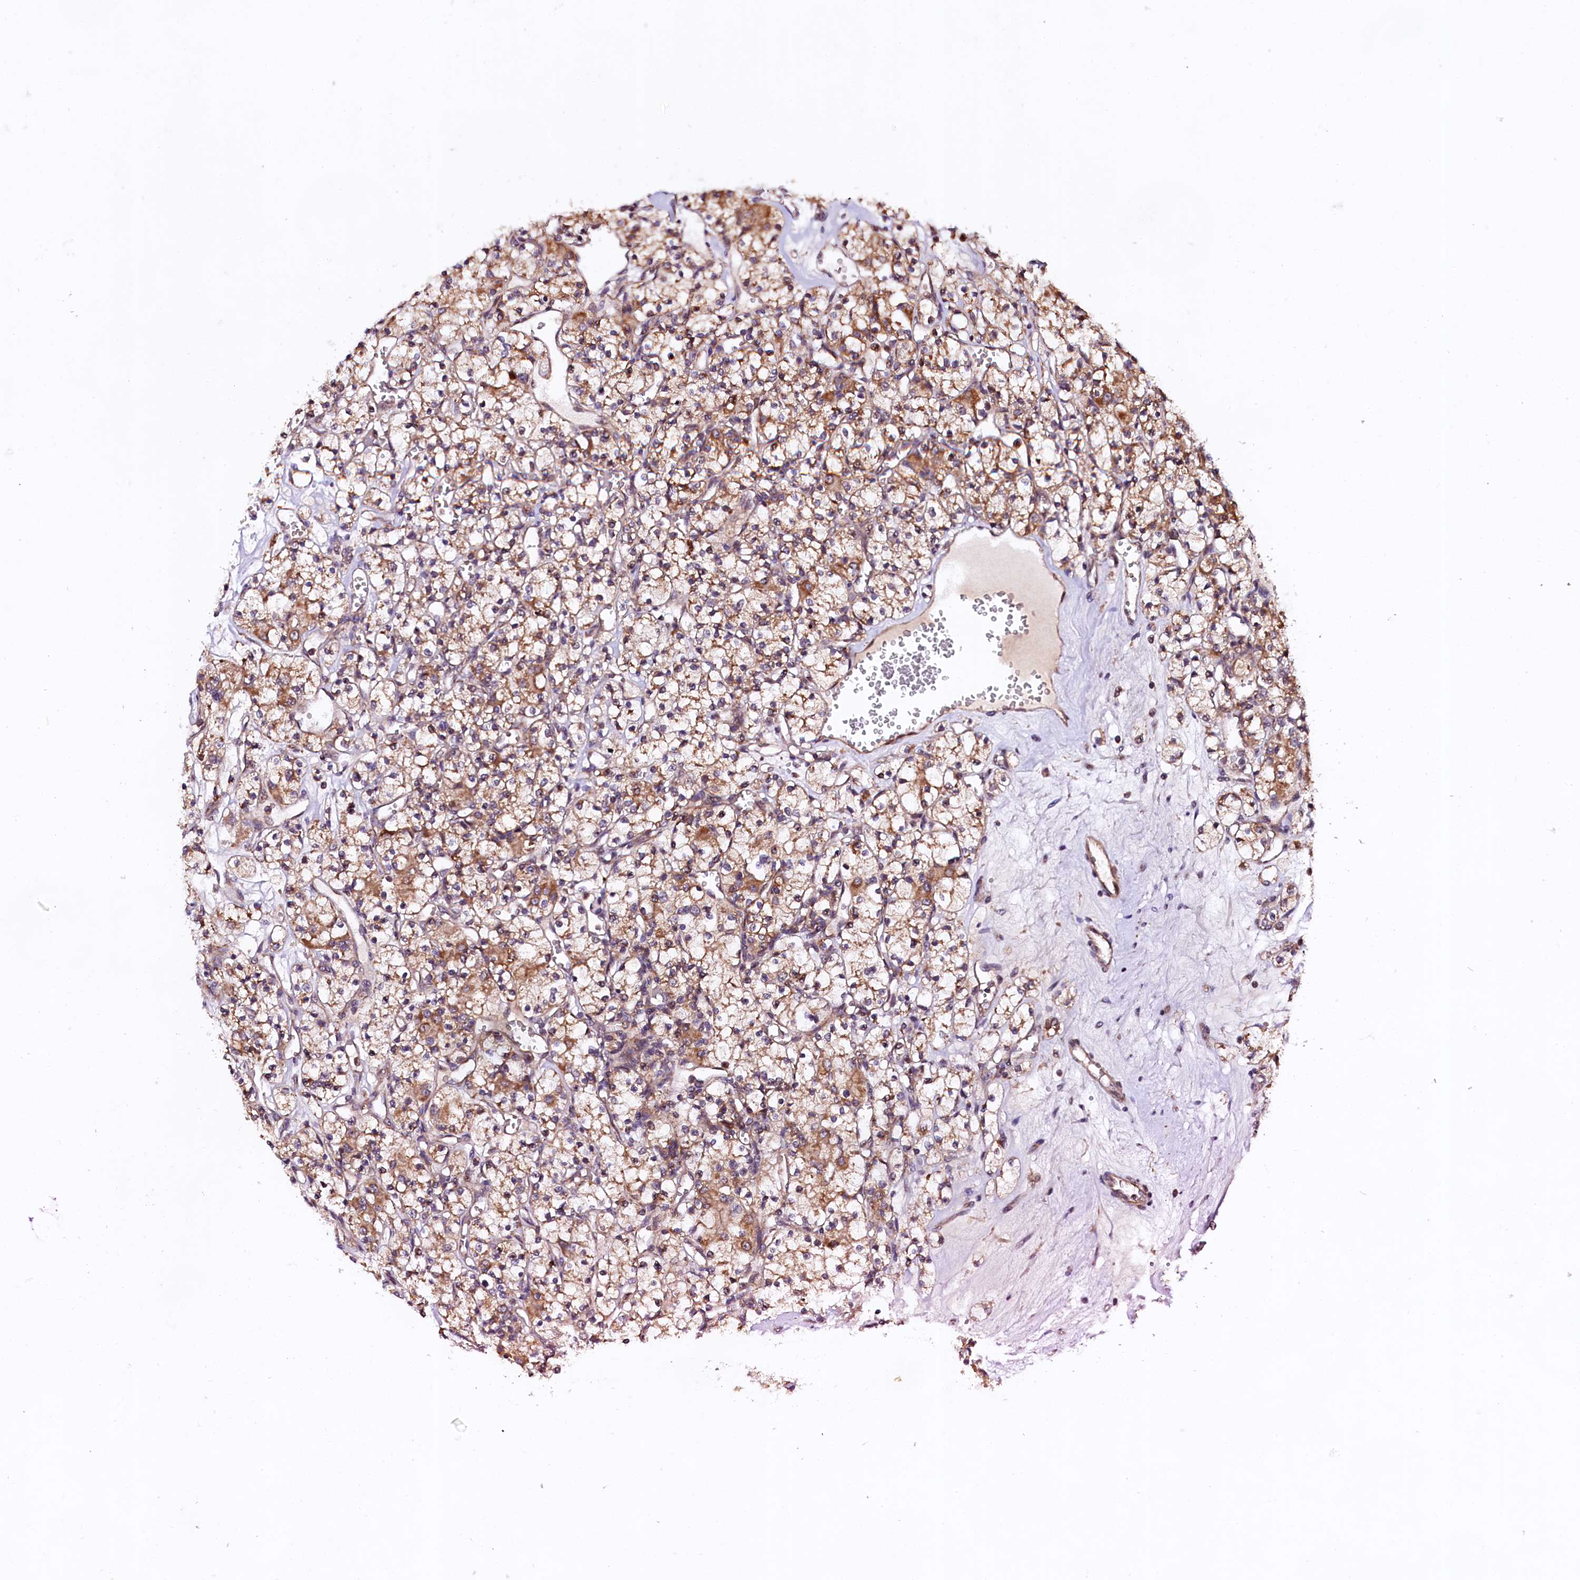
{"staining": {"intensity": "moderate", "quantity": "25%-75%", "location": "cytoplasmic/membranous"}, "tissue": "renal cancer", "cell_type": "Tumor cells", "image_type": "cancer", "snomed": [{"axis": "morphology", "description": "Adenocarcinoma, NOS"}, {"axis": "topography", "description": "Kidney"}], "caption": "Immunohistochemistry (IHC) micrograph of renal cancer (adenocarcinoma) stained for a protein (brown), which shows medium levels of moderate cytoplasmic/membranous staining in approximately 25%-75% of tumor cells.", "gene": "DOHH", "patient": {"sex": "female", "age": 59}}